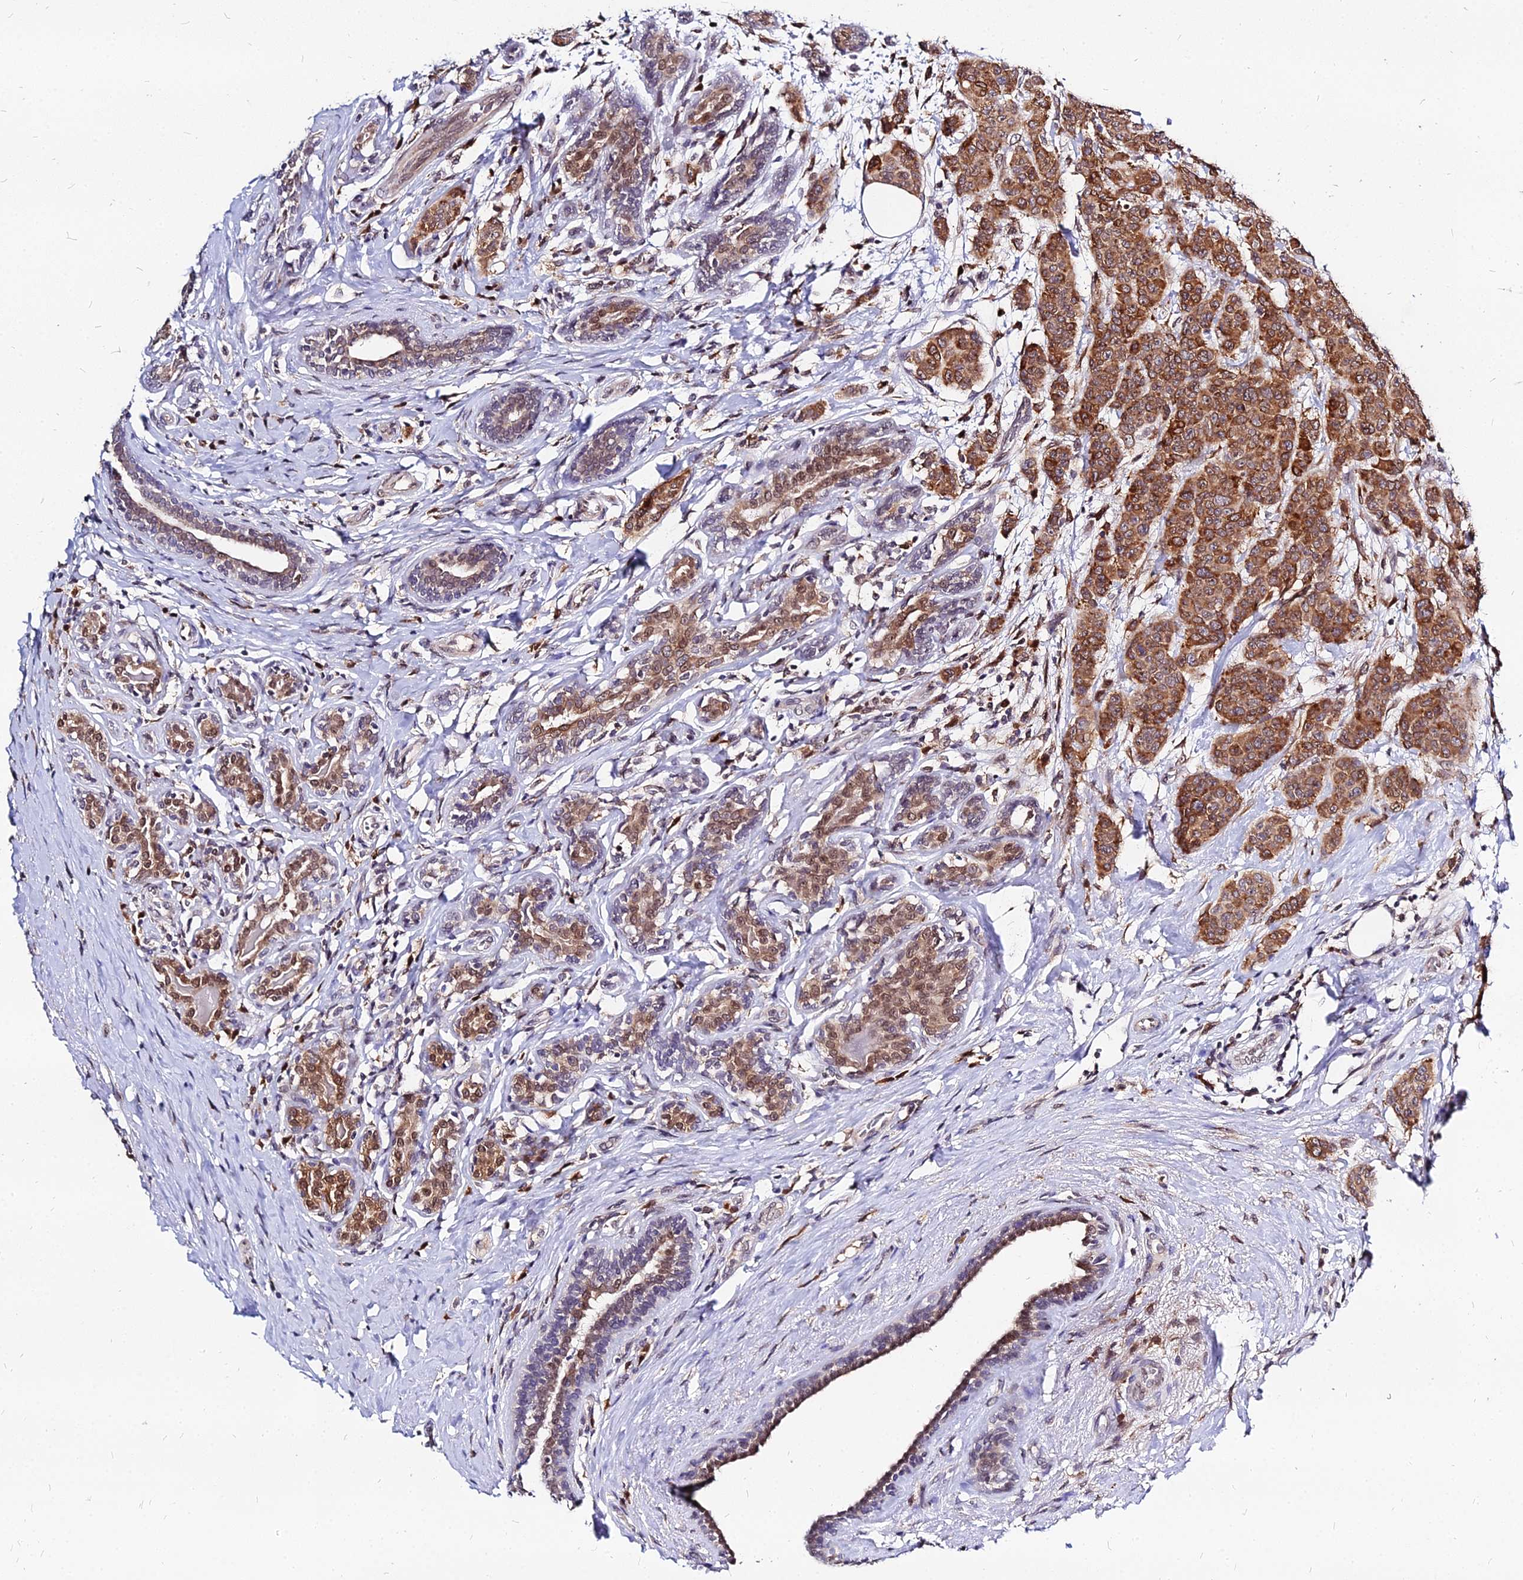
{"staining": {"intensity": "strong", "quantity": ">75%", "location": "cytoplasmic/membranous"}, "tissue": "breast cancer", "cell_type": "Tumor cells", "image_type": "cancer", "snomed": [{"axis": "morphology", "description": "Duct carcinoma"}, {"axis": "topography", "description": "Breast"}], "caption": "Immunohistochemistry (IHC) staining of invasive ductal carcinoma (breast), which displays high levels of strong cytoplasmic/membranous positivity in approximately >75% of tumor cells indicating strong cytoplasmic/membranous protein staining. The staining was performed using DAB (brown) for protein detection and nuclei were counterstained in hematoxylin (blue).", "gene": "RNF121", "patient": {"sex": "female", "age": 40}}